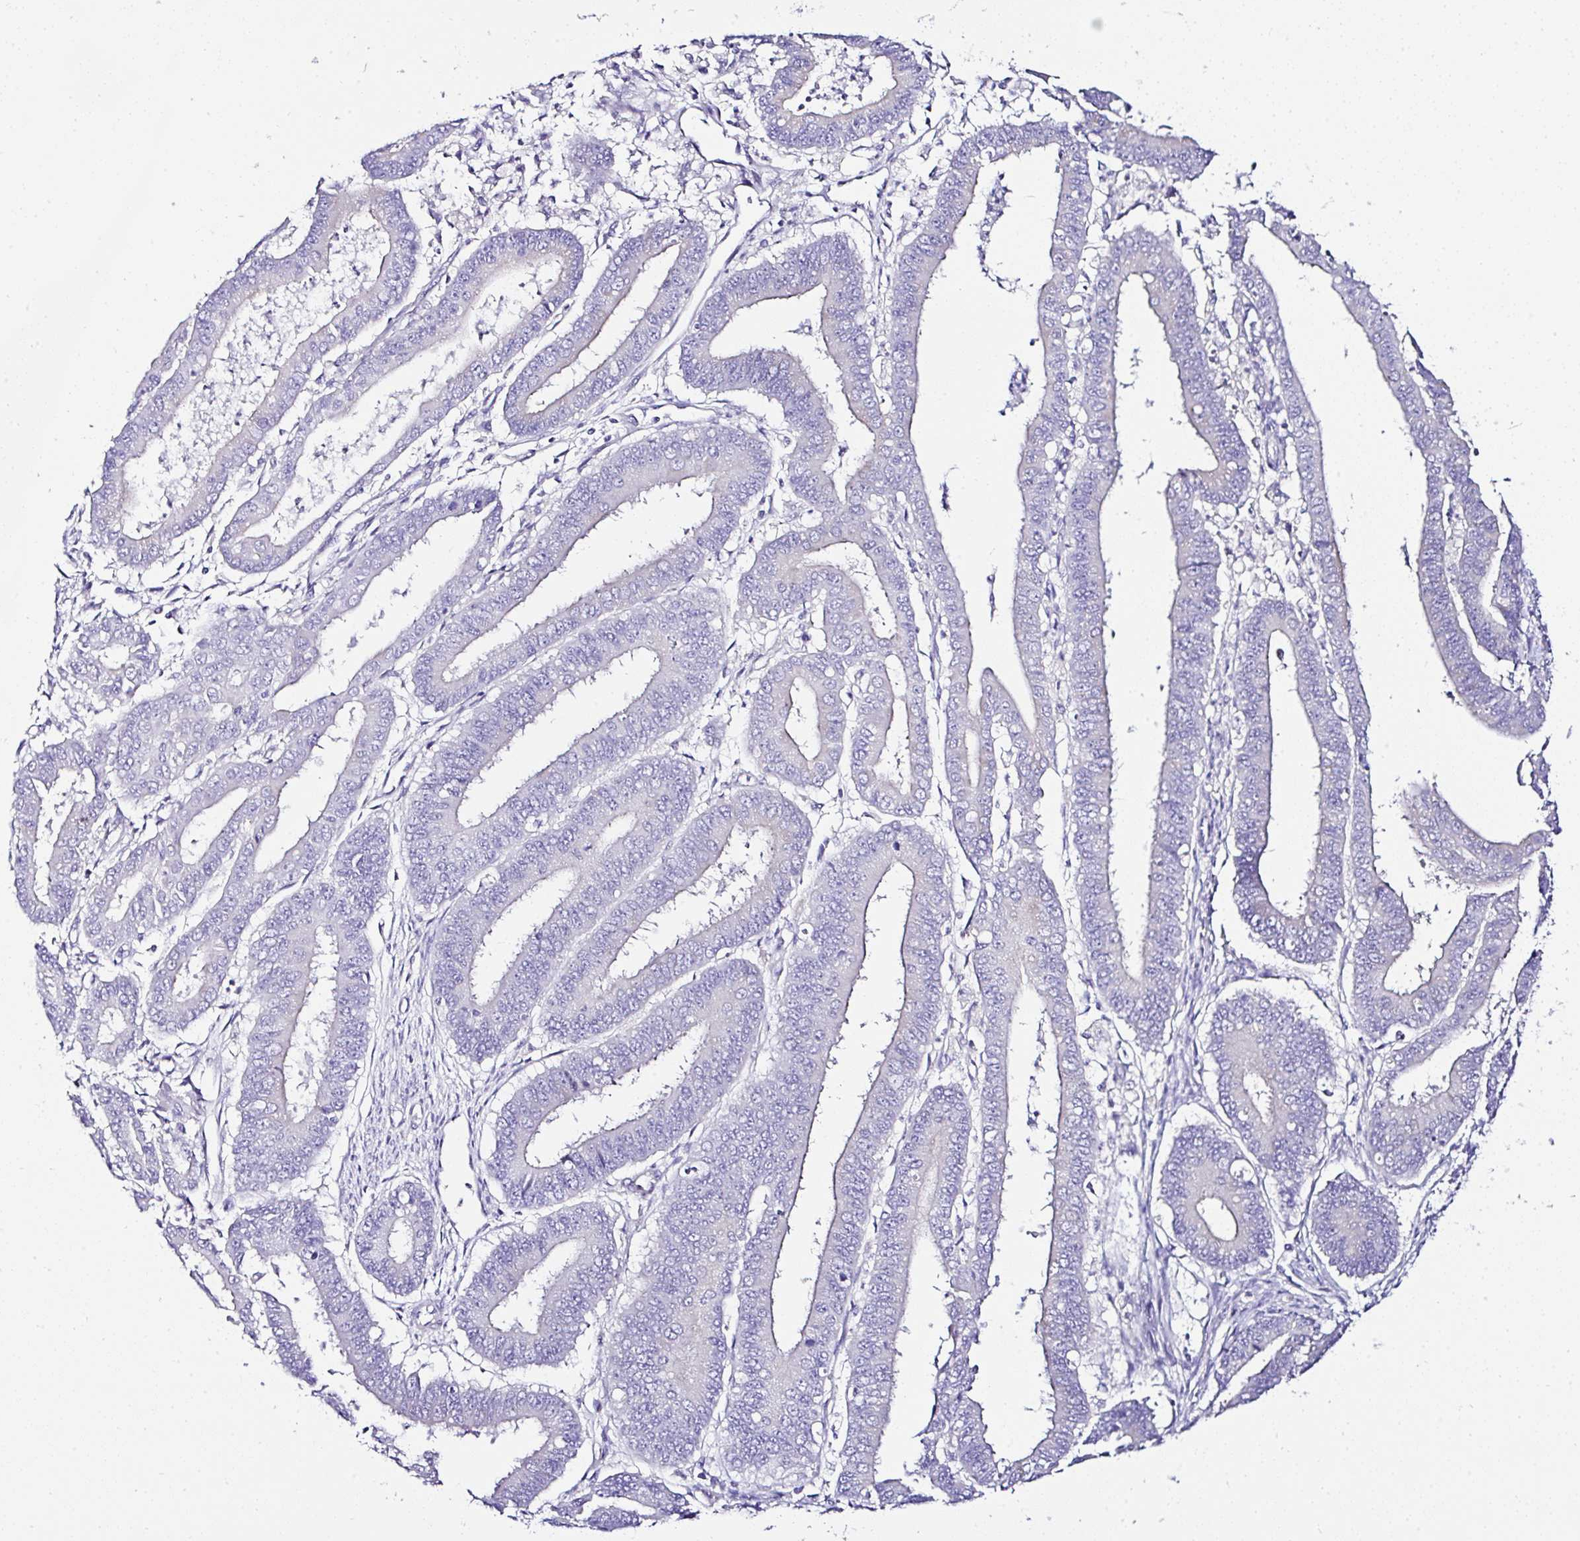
{"staining": {"intensity": "negative", "quantity": "none", "location": "none"}, "tissue": "endometrial cancer", "cell_type": "Tumor cells", "image_type": "cancer", "snomed": [{"axis": "morphology", "description": "Adenocarcinoma, NOS"}, {"axis": "topography", "description": "Endometrium"}], "caption": "Tumor cells show no significant staining in endometrial adenocarcinoma. The staining was performed using DAB (3,3'-diaminobenzidine) to visualize the protein expression in brown, while the nuclei were stained in blue with hematoxylin (Magnification: 20x).", "gene": "OR4P4", "patient": {"sex": "female", "age": 73}}